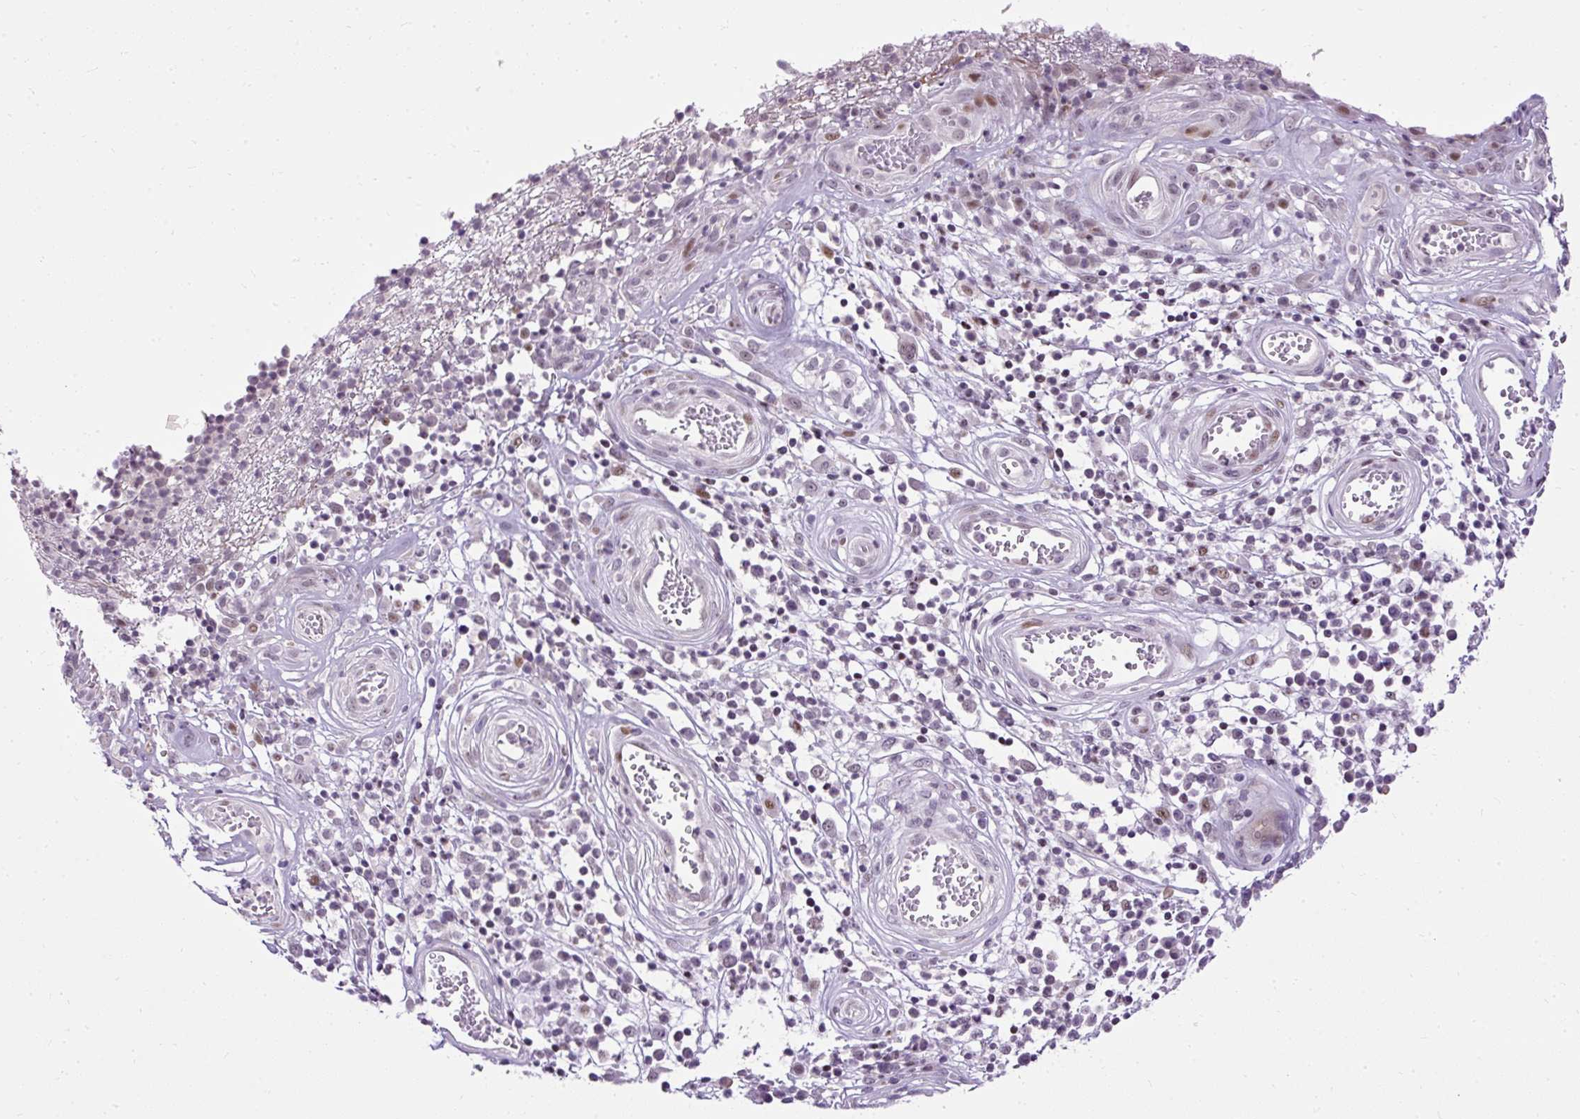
{"staining": {"intensity": "moderate", "quantity": "25%-75%", "location": "nuclear"}, "tissue": "stomach cancer", "cell_type": "Tumor cells", "image_type": "cancer", "snomed": [{"axis": "morphology", "description": "Adenocarcinoma, NOS"}, {"axis": "topography", "description": "Stomach"}], "caption": "Protein expression analysis of stomach cancer (adenocarcinoma) demonstrates moderate nuclear positivity in approximately 25%-75% of tumor cells.", "gene": "ARHGEF18", "patient": {"sex": "male", "age": 59}}